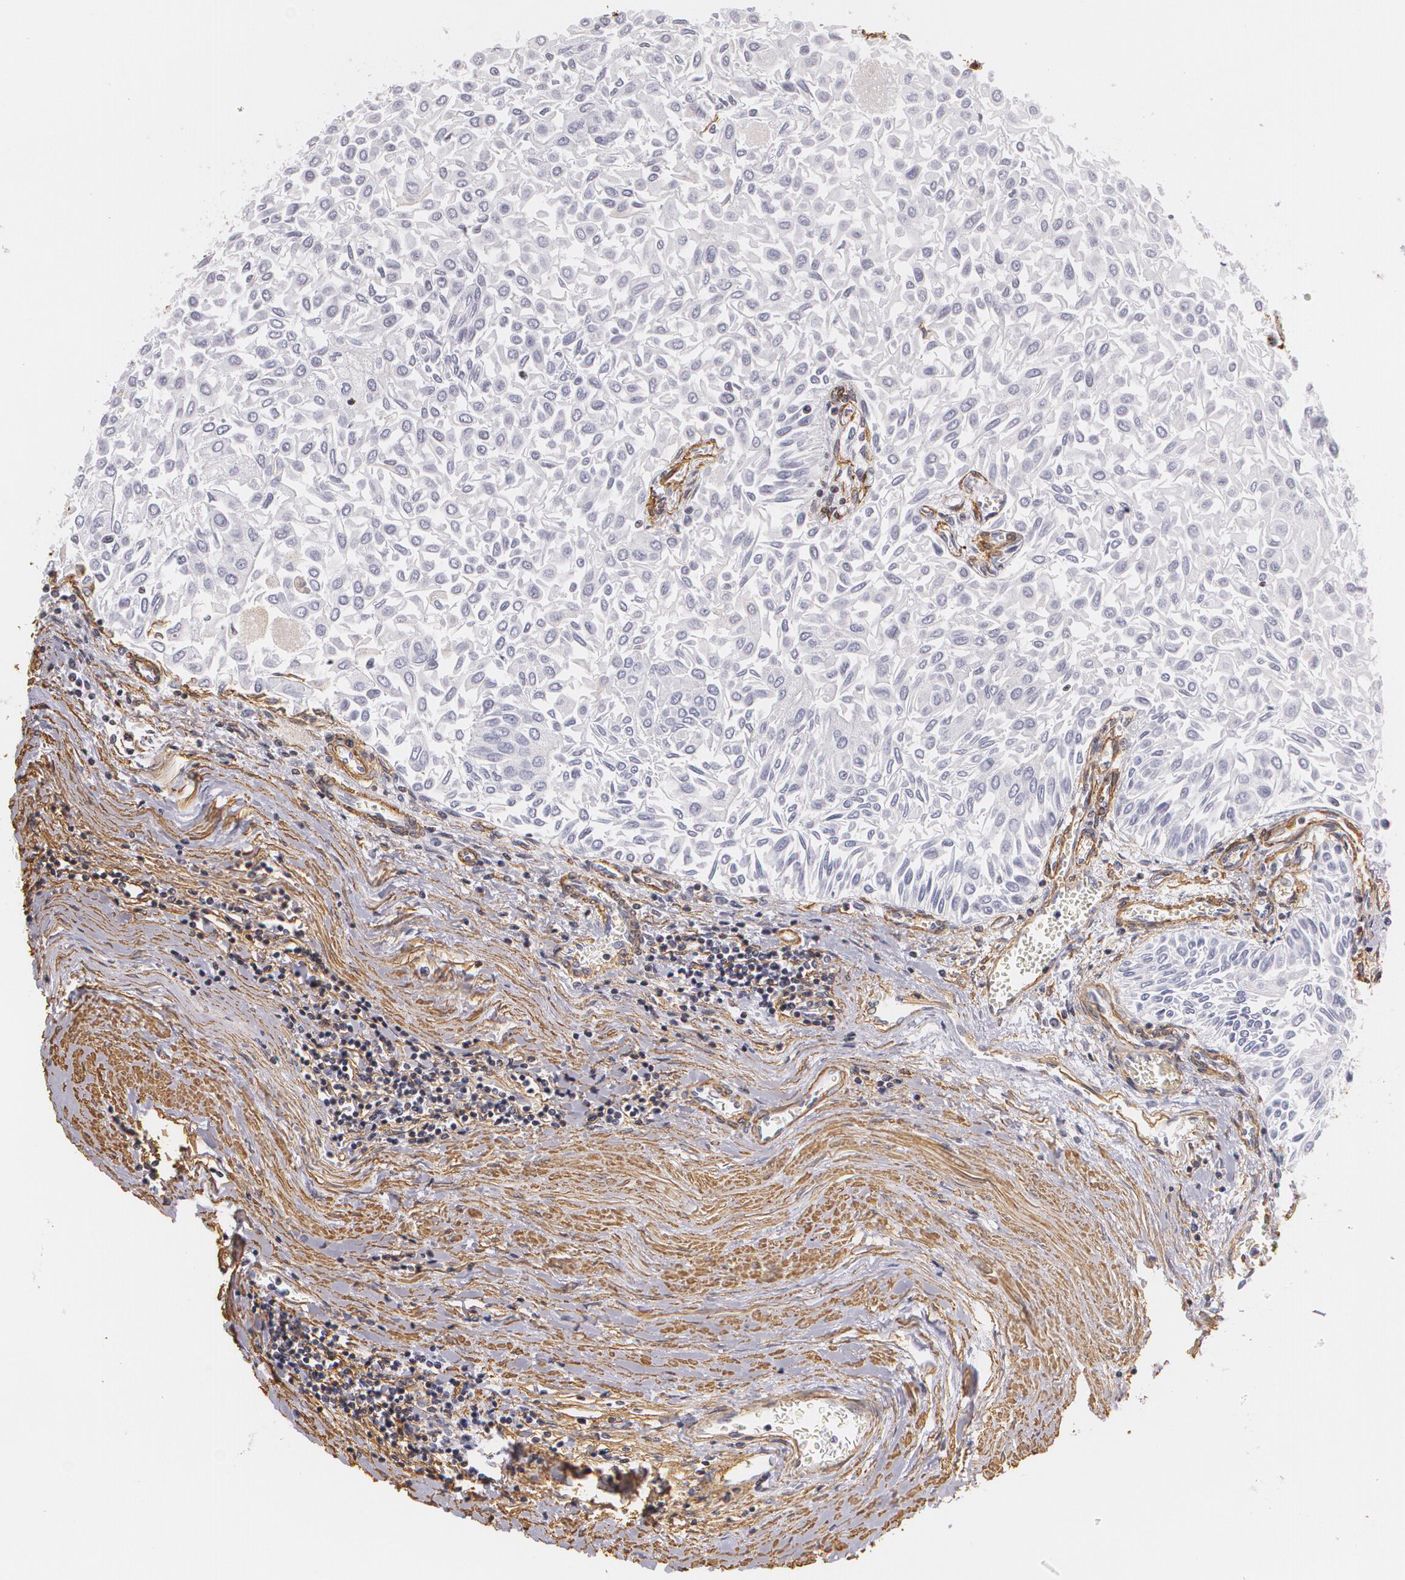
{"staining": {"intensity": "negative", "quantity": "none", "location": "none"}, "tissue": "urothelial cancer", "cell_type": "Tumor cells", "image_type": "cancer", "snomed": [{"axis": "morphology", "description": "Urothelial carcinoma, Low grade"}, {"axis": "topography", "description": "Urinary bladder"}], "caption": "Tumor cells are negative for brown protein staining in low-grade urothelial carcinoma. (Brightfield microscopy of DAB (3,3'-diaminobenzidine) immunohistochemistry at high magnification).", "gene": "VAMP1", "patient": {"sex": "male", "age": 64}}